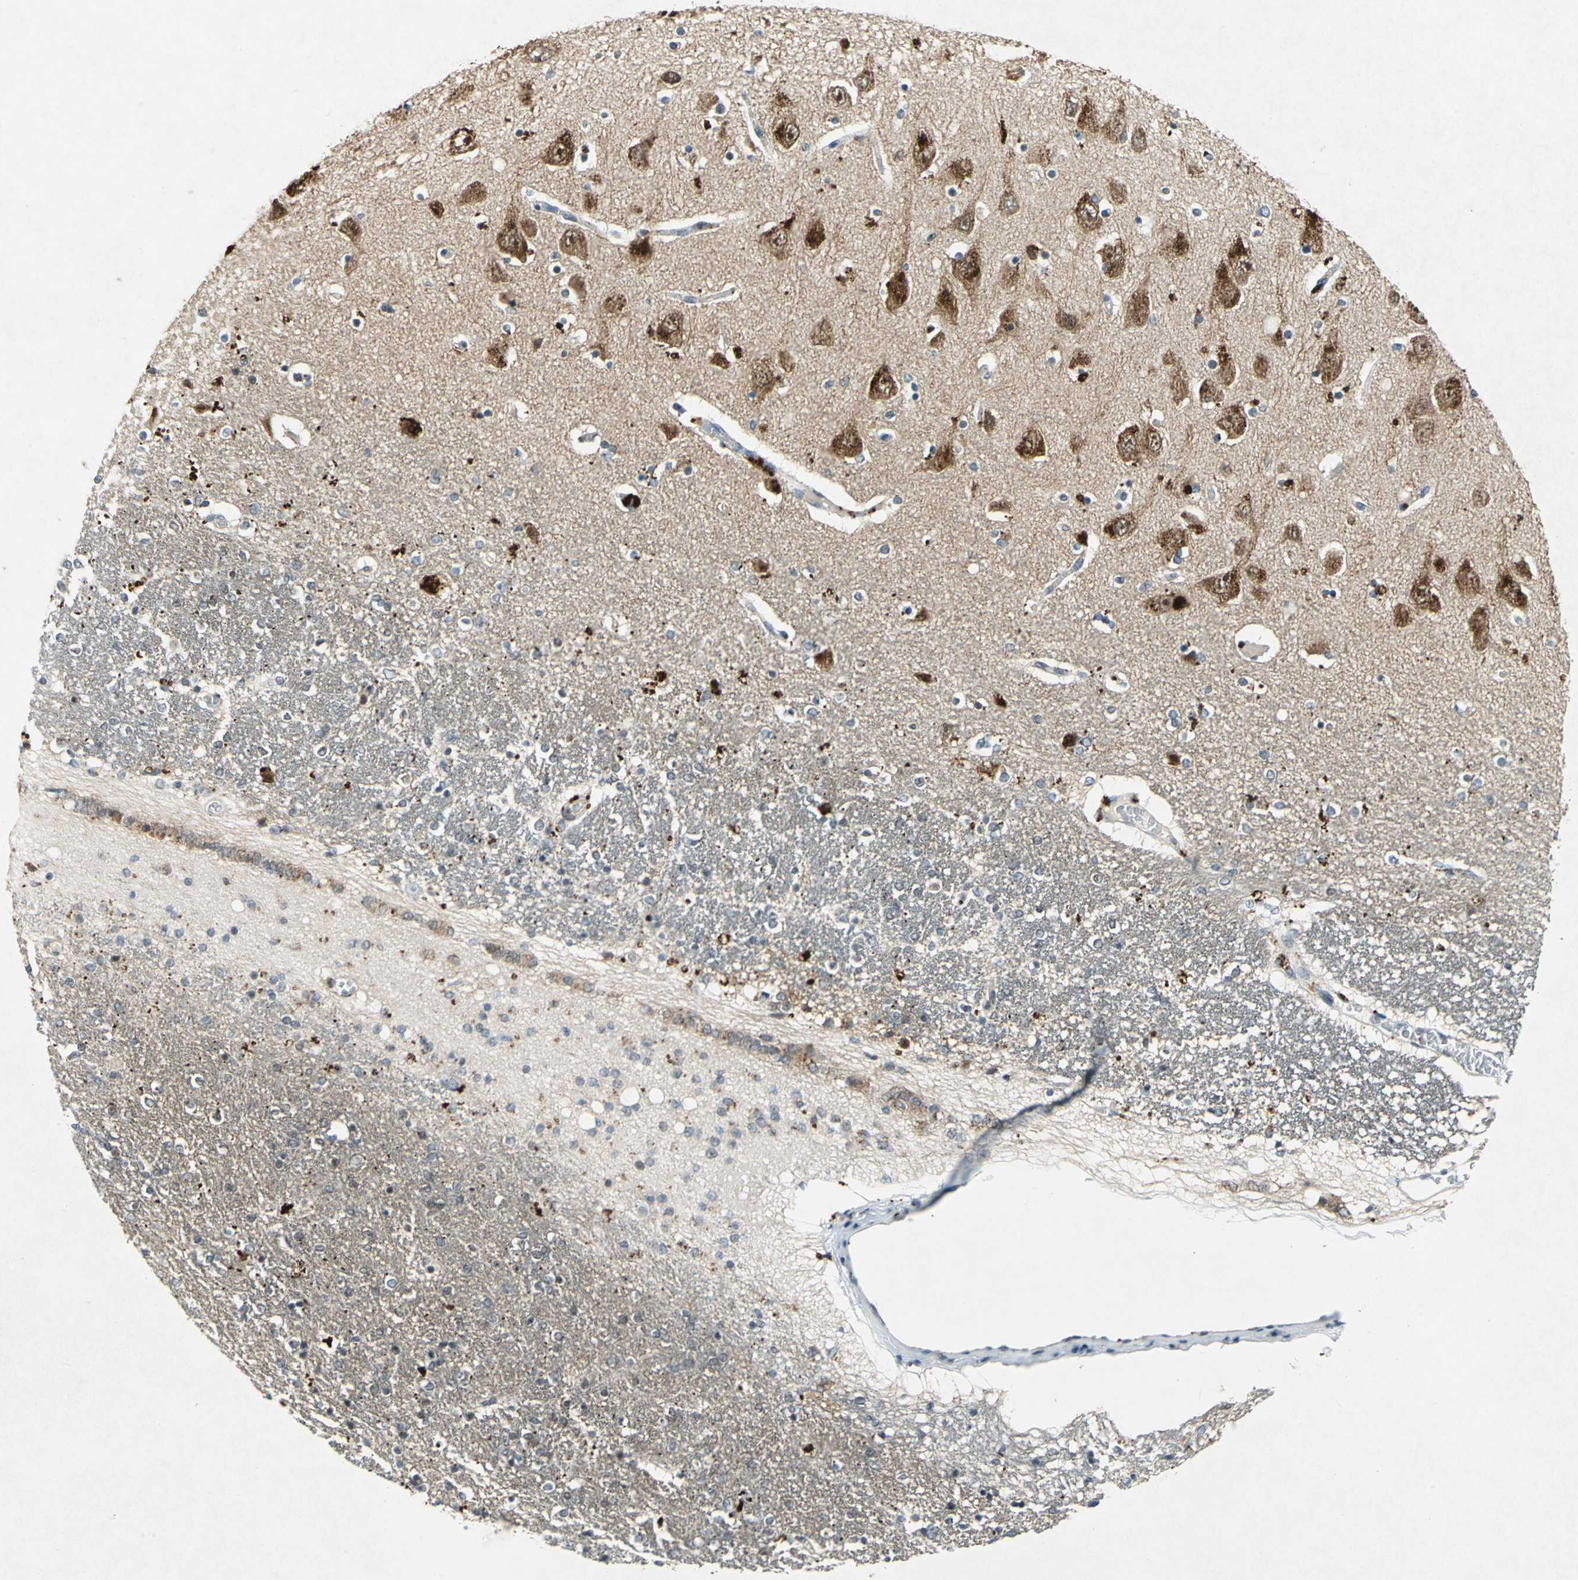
{"staining": {"intensity": "negative", "quantity": "none", "location": "none"}, "tissue": "hippocampus", "cell_type": "Glial cells", "image_type": "normal", "snomed": [{"axis": "morphology", "description": "Normal tissue, NOS"}, {"axis": "topography", "description": "Hippocampus"}], "caption": "Hippocampus was stained to show a protein in brown. There is no significant positivity in glial cells. The staining is performed using DAB (3,3'-diaminobenzidine) brown chromogen with nuclei counter-stained in using hematoxylin.", "gene": "PIN1", "patient": {"sex": "female", "age": 54}}